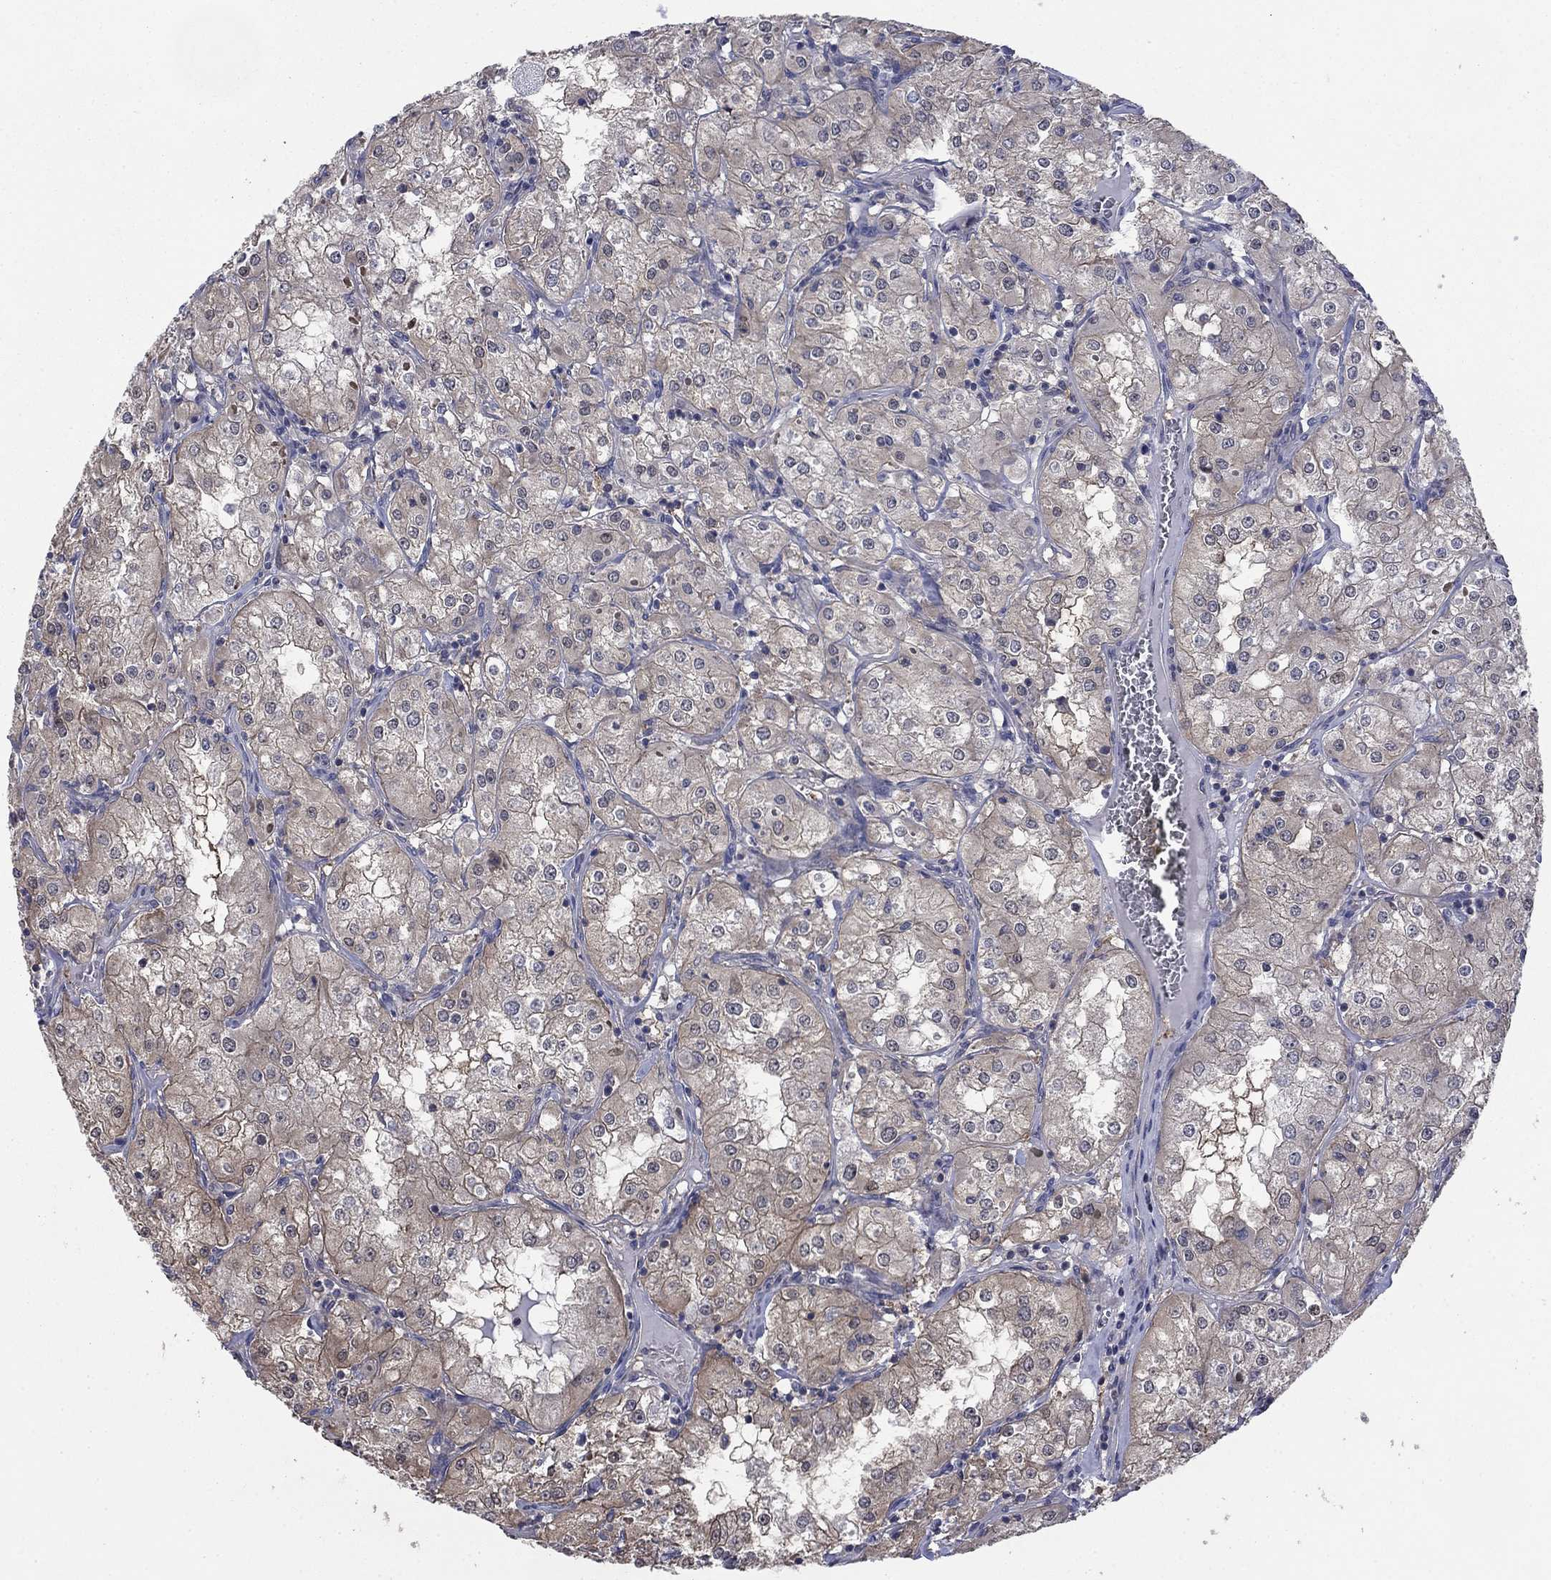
{"staining": {"intensity": "weak", "quantity": "<25%", "location": "cytoplasmic/membranous"}, "tissue": "renal cancer", "cell_type": "Tumor cells", "image_type": "cancer", "snomed": [{"axis": "morphology", "description": "Adenocarcinoma, NOS"}, {"axis": "topography", "description": "Kidney"}], "caption": "Tumor cells show no significant expression in renal adenocarcinoma. (DAB (3,3'-diaminobenzidine) IHC, high magnification).", "gene": "PDZD2", "patient": {"sex": "male", "age": 77}}